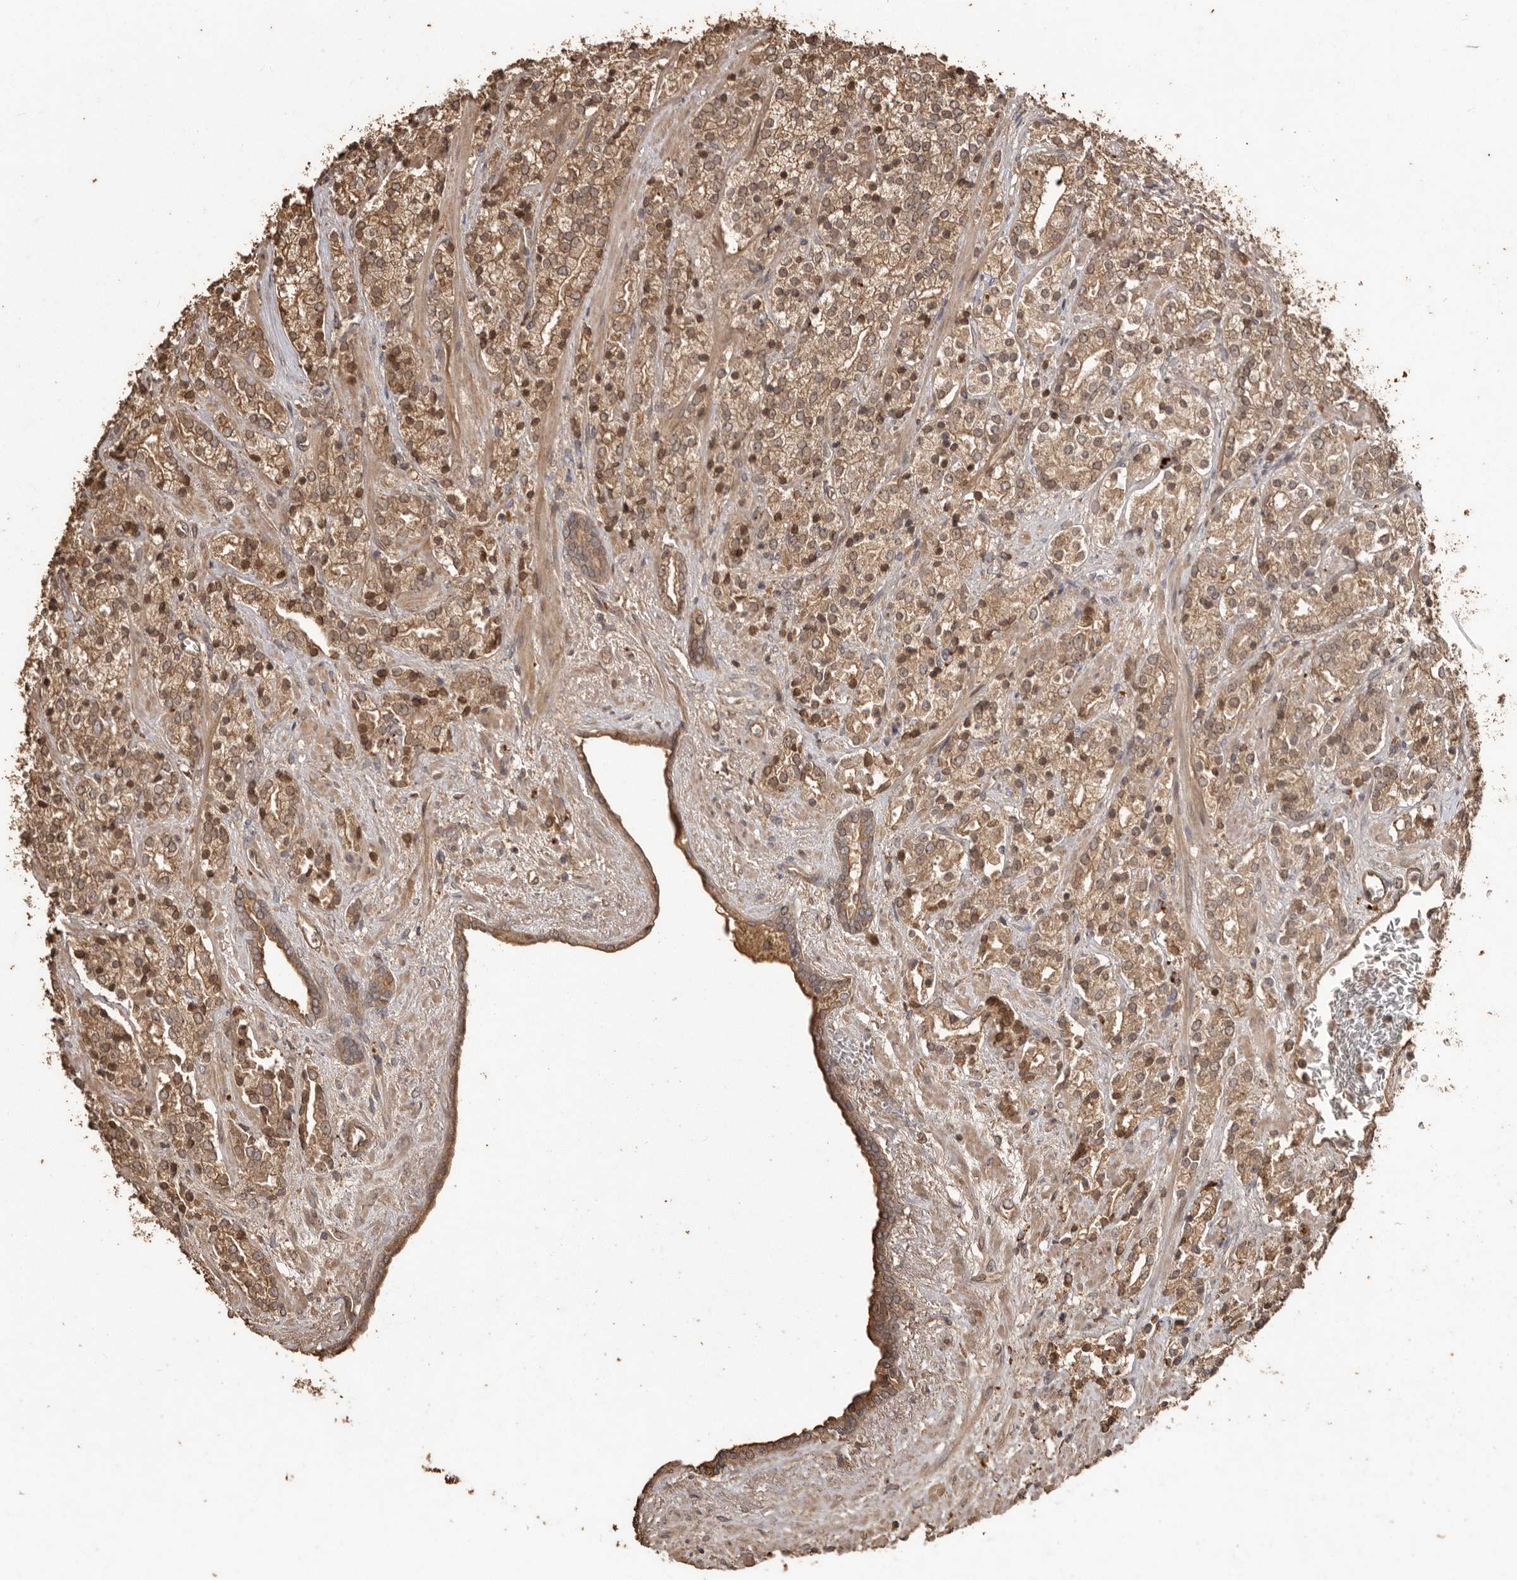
{"staining": {"intensity": "moderate", "quantity": ">75%", "location": "cytoplasmic/membranous"}, "tissue": "prostate cancer", "cell_type": "Tumor cells", "image_type": "cancer", "snomed": [{"axis": "morphology", "description": "Adenocarcinoma, High grade"}, {"axis": "topography", "description": "Prostate"}], "caption": "Tumor cells show medium levels of moderate cytoplasmic/membranous positivity in about >75% of cells in high-grade adenocarcinoma (prostate).", "gene": "NUP43", "patient": {"sex": "male", "age": 71}}